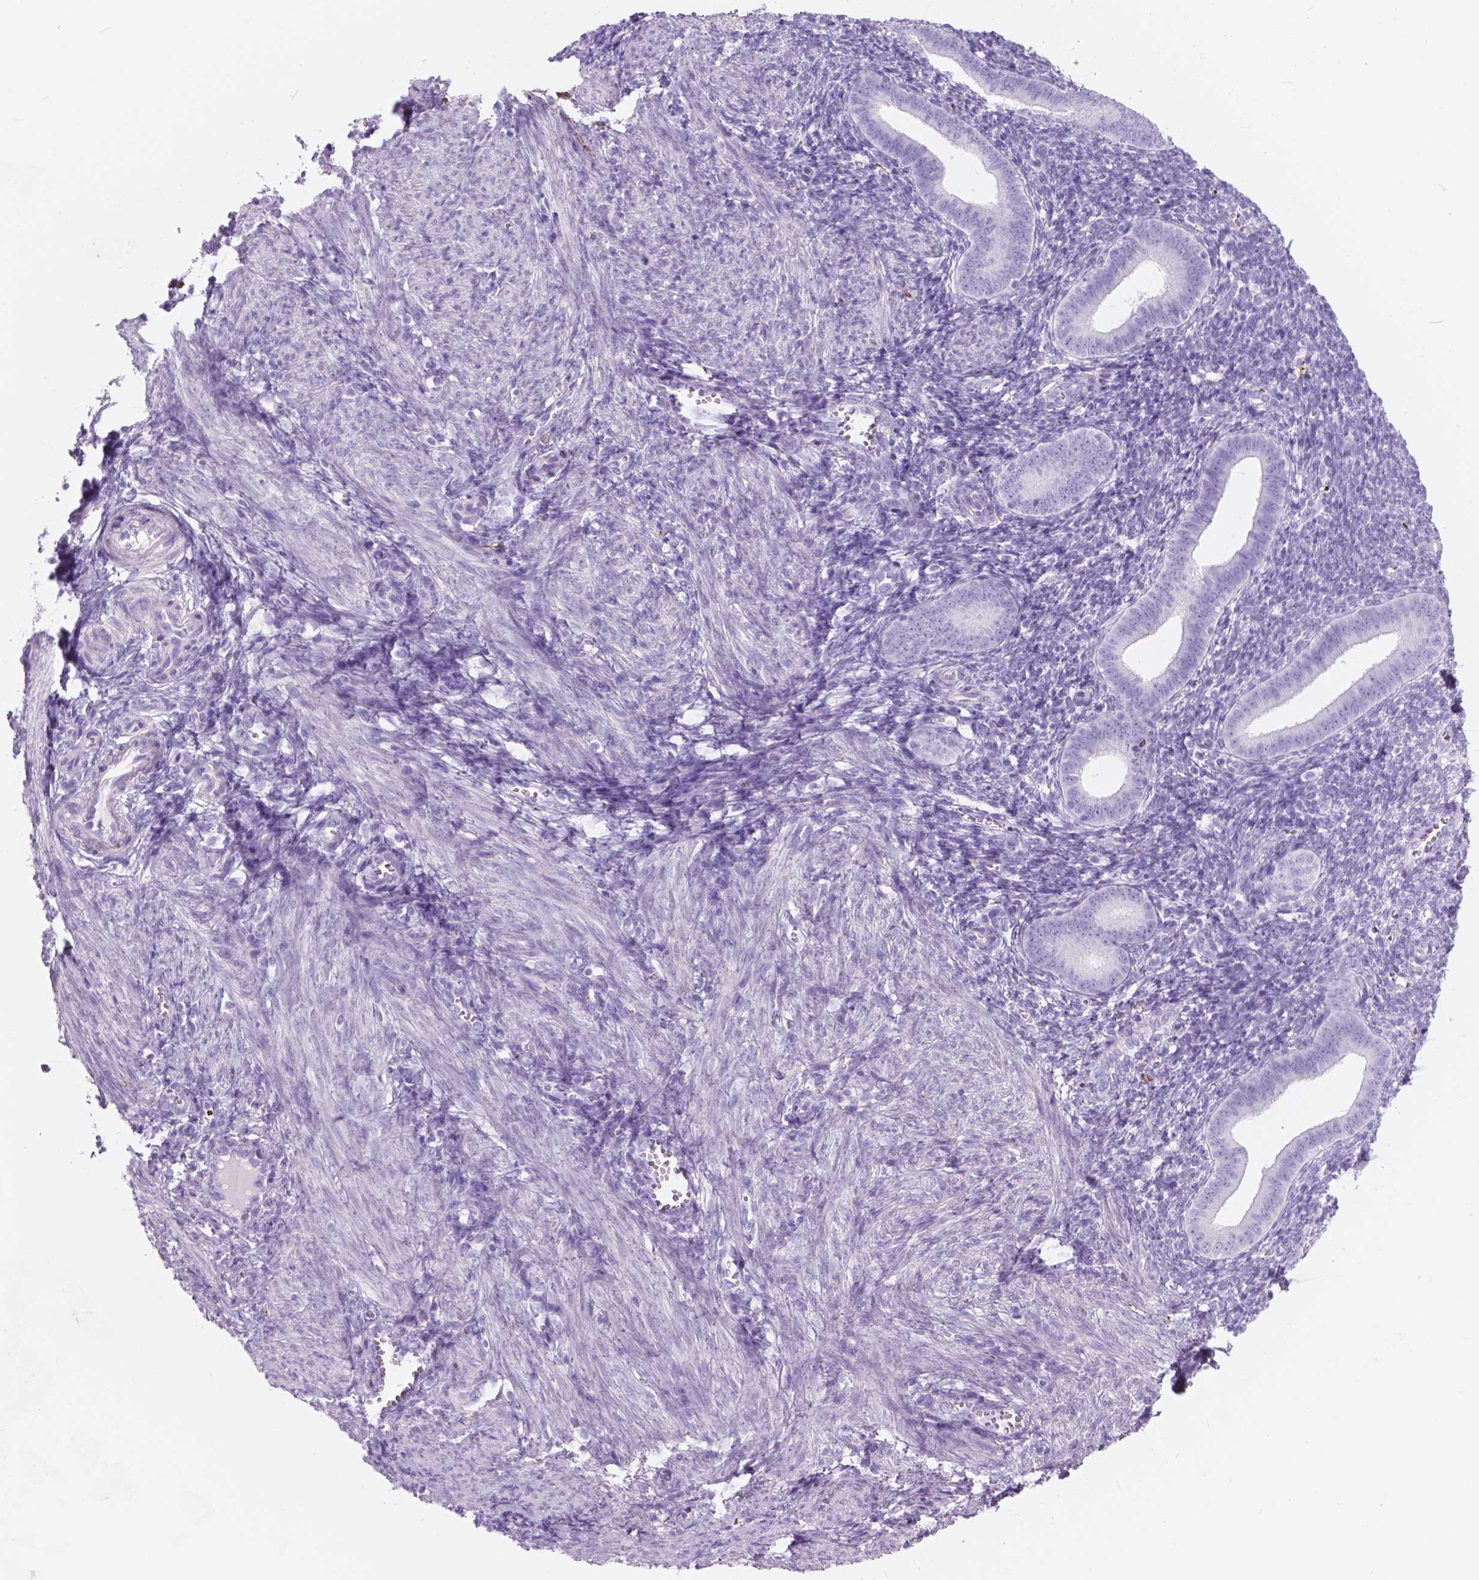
{"staining": {"intensity": "negative", "quantity": "none", "location": "none"}, "tissue": "endometrium", "cell_type": "Cells in endometrial stroma", "image_type": "normal", "snomed": [{"axis": "morphology", "description": "Normal tissue, NOS"}, {"axis": "topography", "description": "Endometrium"}], "caption": "An immunohistochemistry histopathology image of normal endometrium is shown. There is no staining in cells in endometrial stroma of endometrium.", "gene": "FXYD2", "patient": {"sex": "female", "age": 25}}